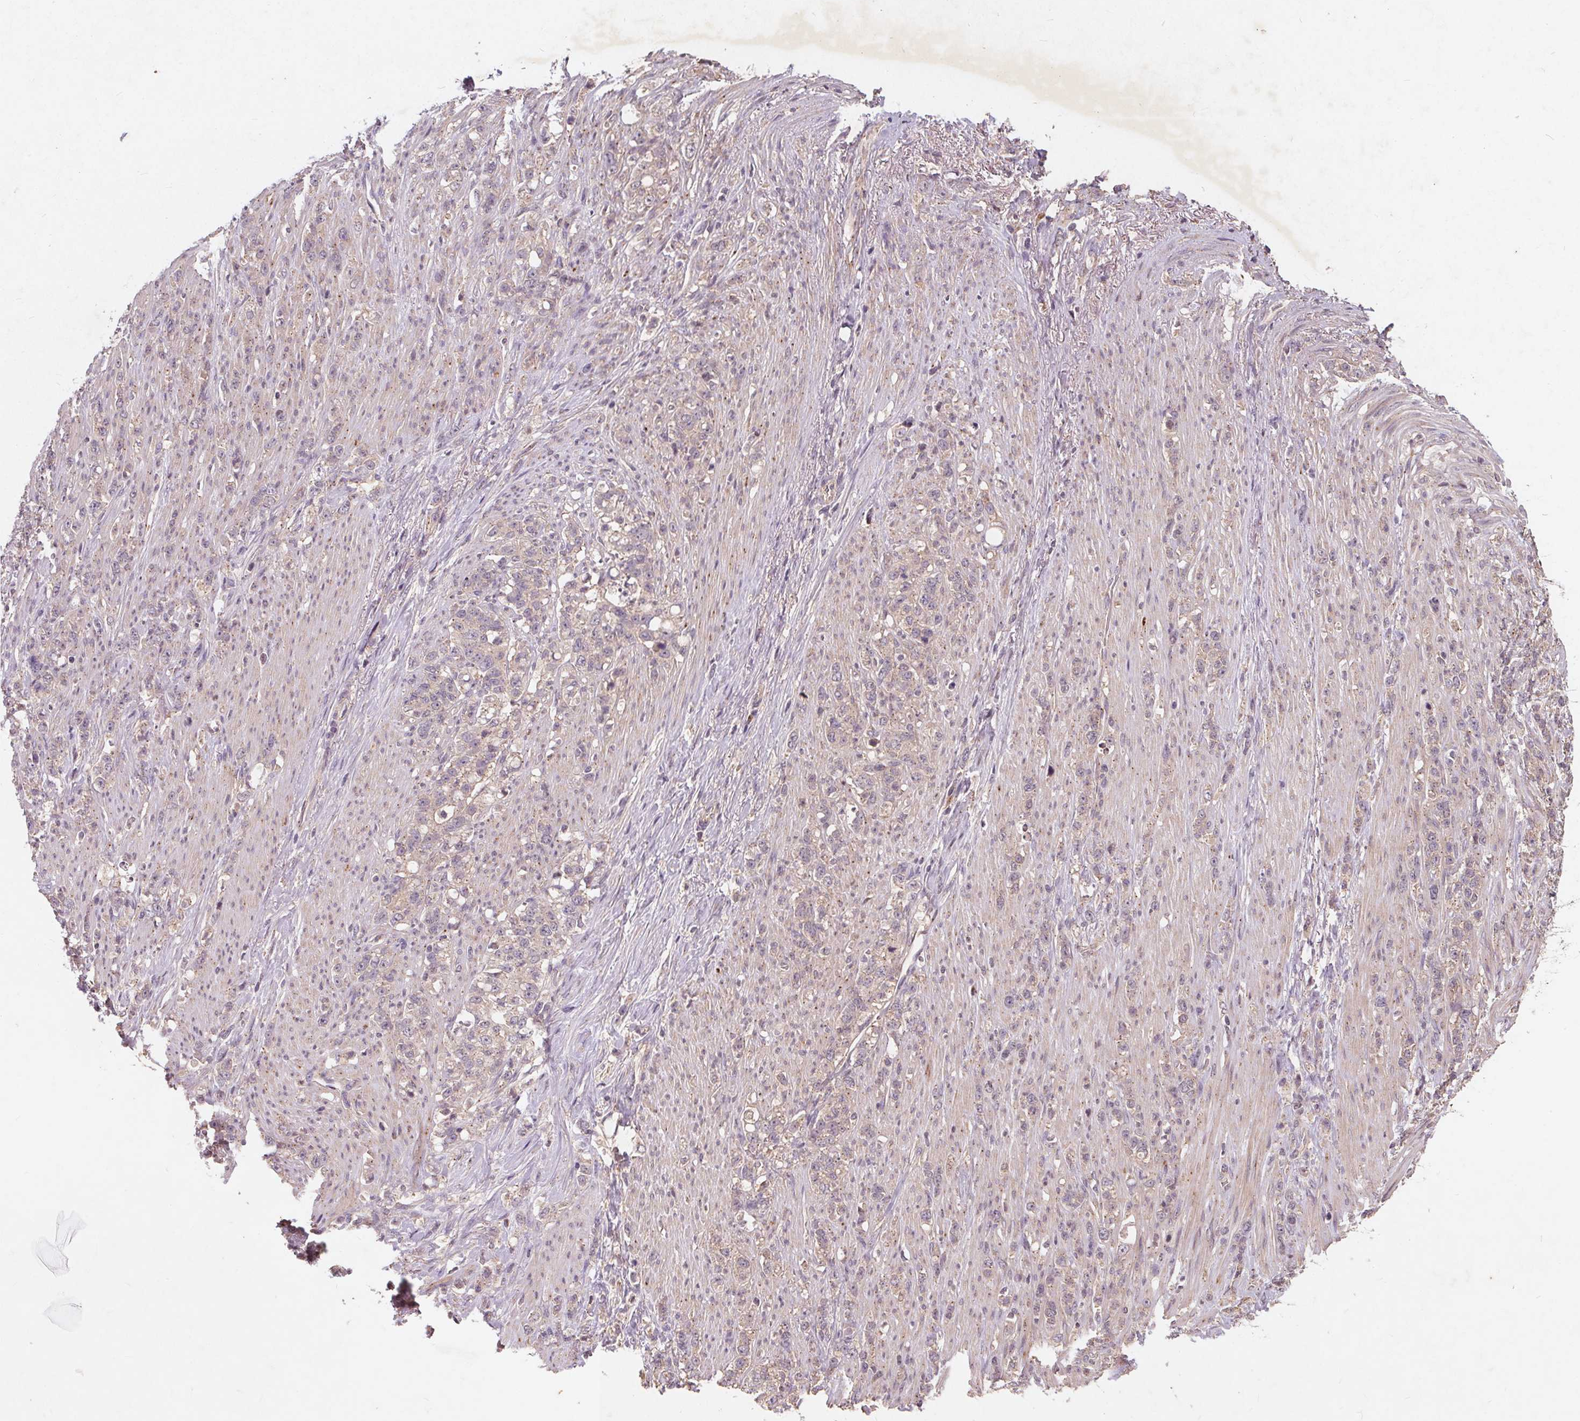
{"staining": {"intensity": "negative", "quantity": "none", "location": "none"}, "tissue": "stomach cancer", "cell_type": "Tumor cells", "image_type": "cancer", "snomed": [{"axis": "morphology", "description": "Adenocarcinoma, NOS"}, {"axis": "topography", "description": "Stomach, lower"}], "caption": "High power microscopy micrograph of an immunohistochemistry micrograph of stomach adenocarcinoma, revealing no significant expression in tumor cells.", "gene": "CSNK1G2", "patient": {"sex": "male", "age": 88}}